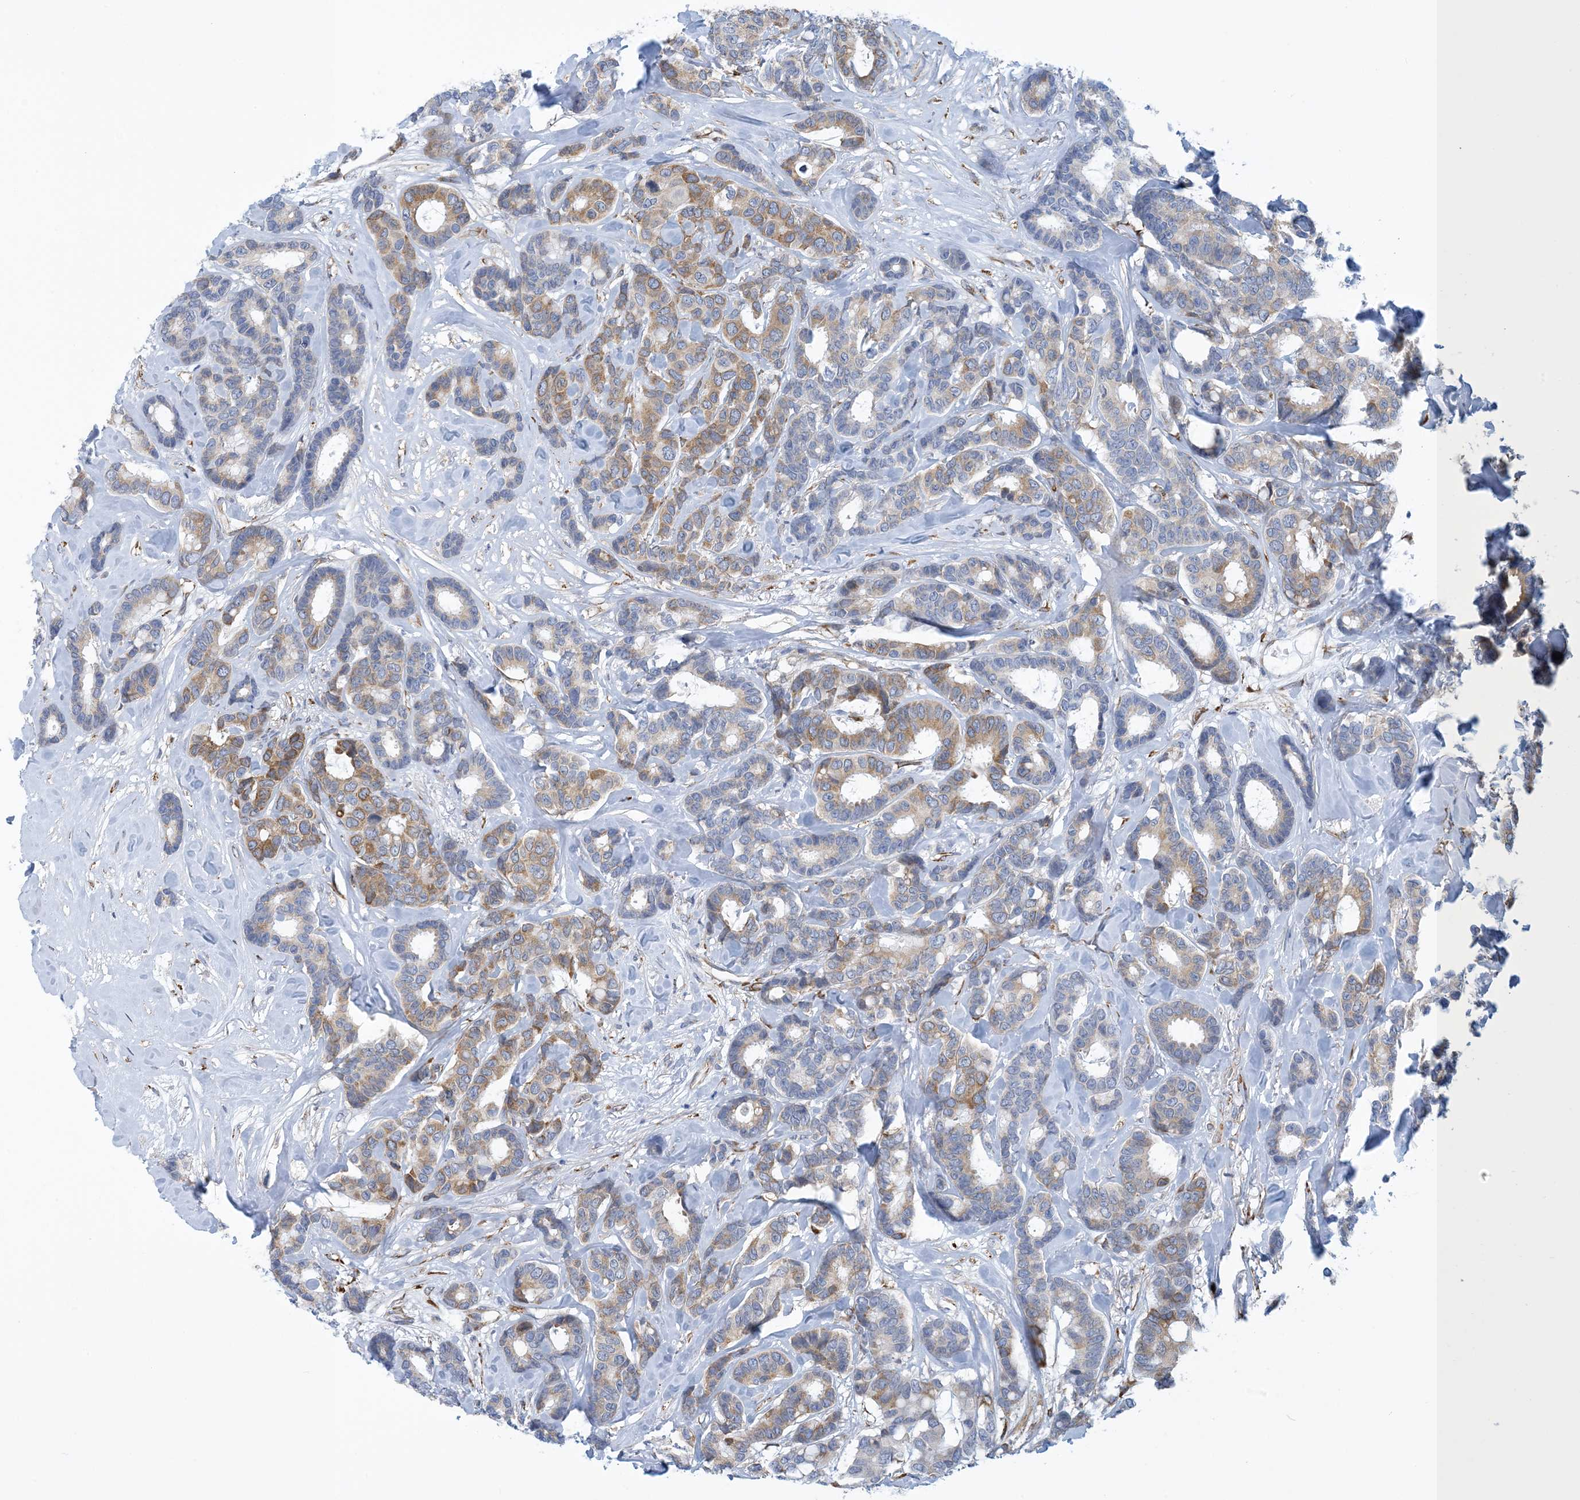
{"staining": {"intensity": "moderate", "quantity": "<25%", "location": "cytoplasmic/membranous"}, "tissue": "breast cancer", "cell_type": "Tumor cells", "image_type": "cancer", "snomed": [{"axis": "morphology", "description": "Duct carcinoma"}, {"axis": "topography", "description": "Breast"}], "caption": "Breast cancer (invasive ductal carcinoma) stained with immunohistochemistry (IHC) demonstrates moderate cytoplasmic/membranous staining in approximately <25% of tumor cells.", "gene": "CCDC14", "patient": {"sex": "female", "age": 87}}